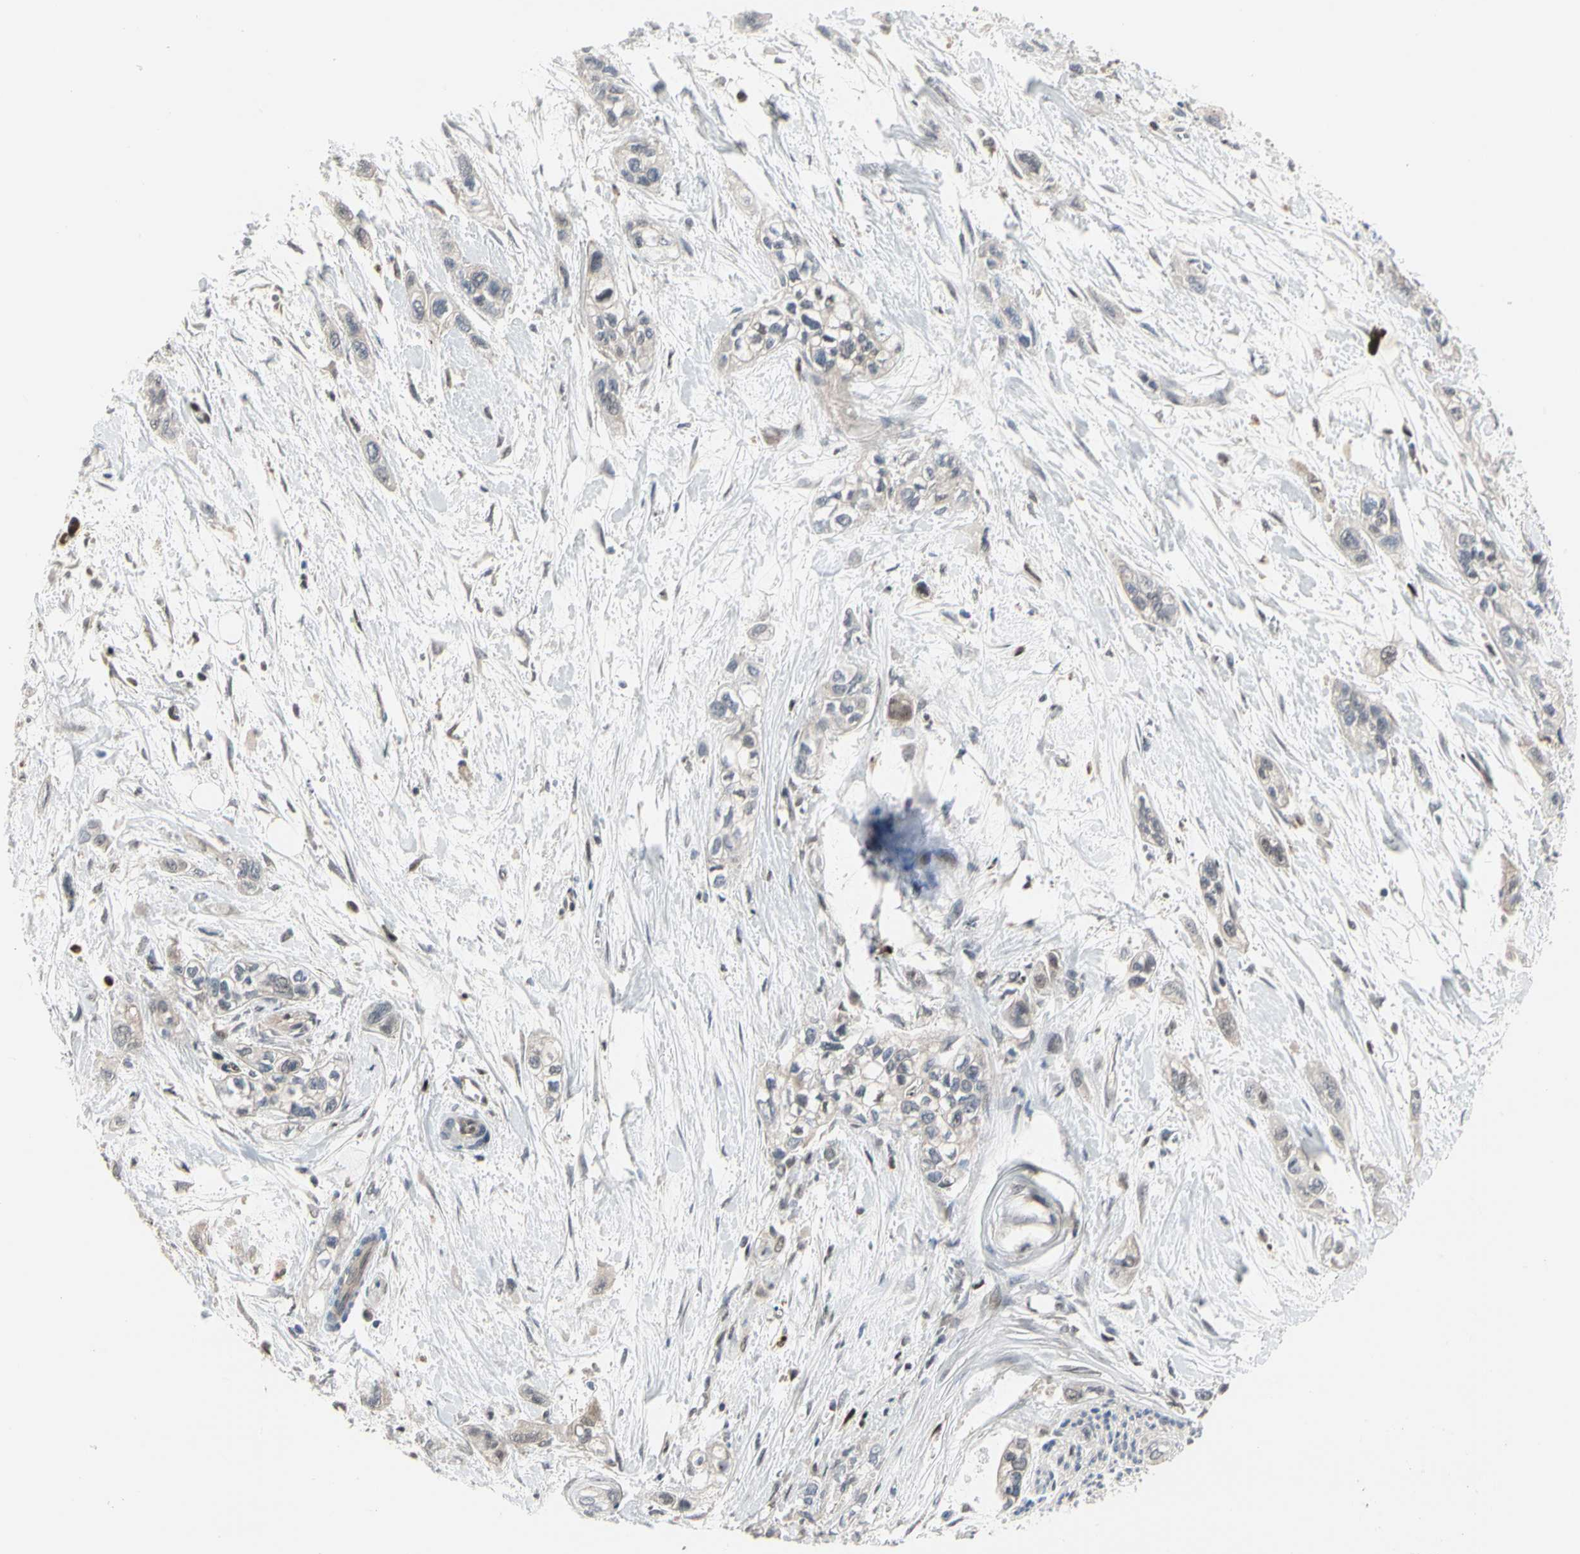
{"staining": {"intensity": "weak", "quantity": "25%-75%", "location": "cytoplasmic/membranous"}, "tissue": "pancreatic cancer", "cell_type": "Tumor cells", "image_type": "cancer", "snomed": [{"axis": "morphology", "description": "Adenocarcinoma, NOS"}, {"axis": "topography", "description": "Pancreas"}], "caption": "Brown immunohistochemical staining in pancreatic adenocarcinoma shows weak cytoplasmic/membranous expression in approximately 25%-75% of tumor cells.", "gene": "CDK5", "patient": {"sex": "male", "age": 74}}